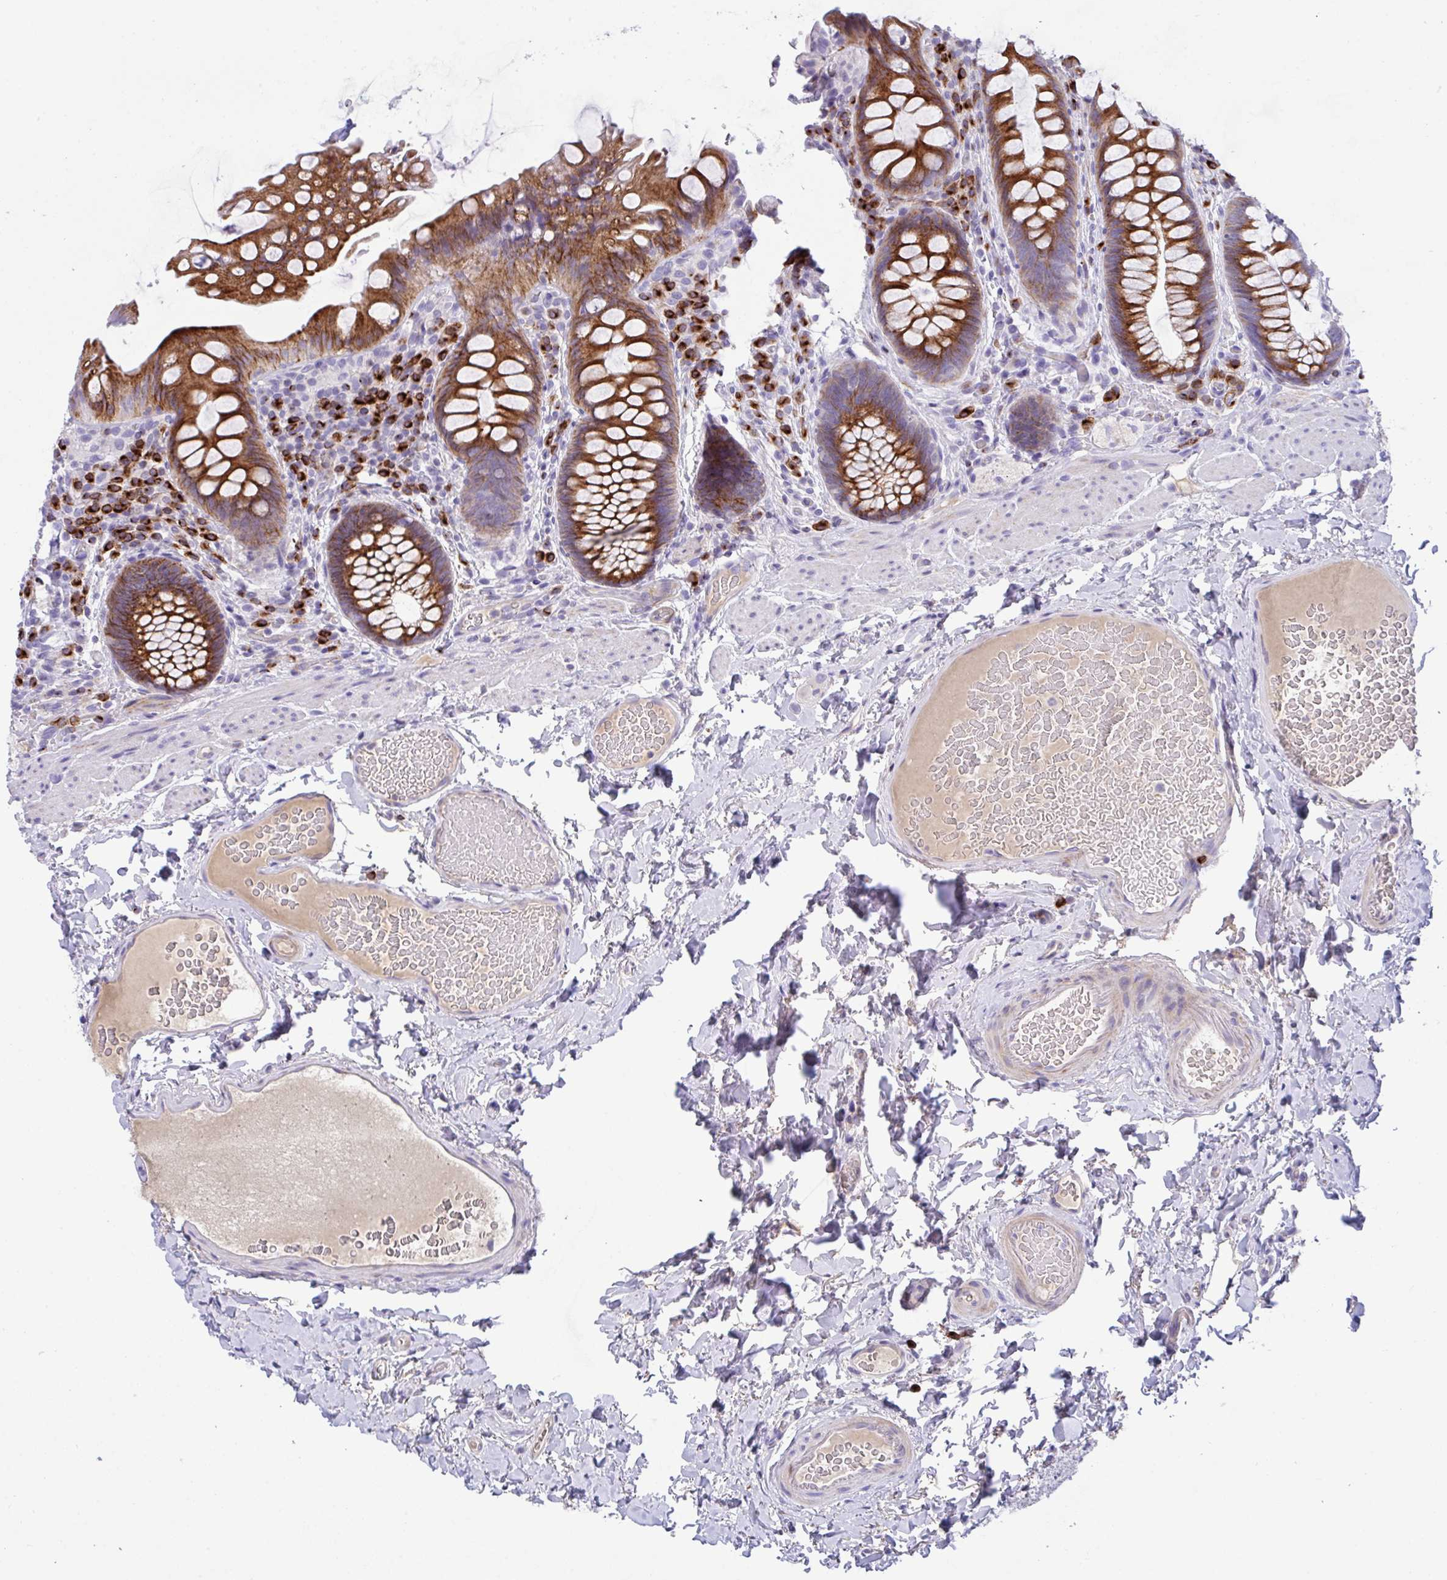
{"staining": {"intensity": "strong", "quantity": ">75%", "location": "cytoplasmic/membranous"}, "tissue": "rectum", "cell_type": "Glandular cells", "image_type": "normal", "snomed": [{"axis": "morphology", "description": "Normal tissue, NOS"}, {"axis": "topography", "description": "Rectum"}], "caption": "DAB immunohistochemical staining of benign human rectum shows strong cytoplasmic/membranous protein positivity in approximately >75% of glandular cells.", "gene": "FBXL20", "patient": {"sex": "female", "age": 69}}